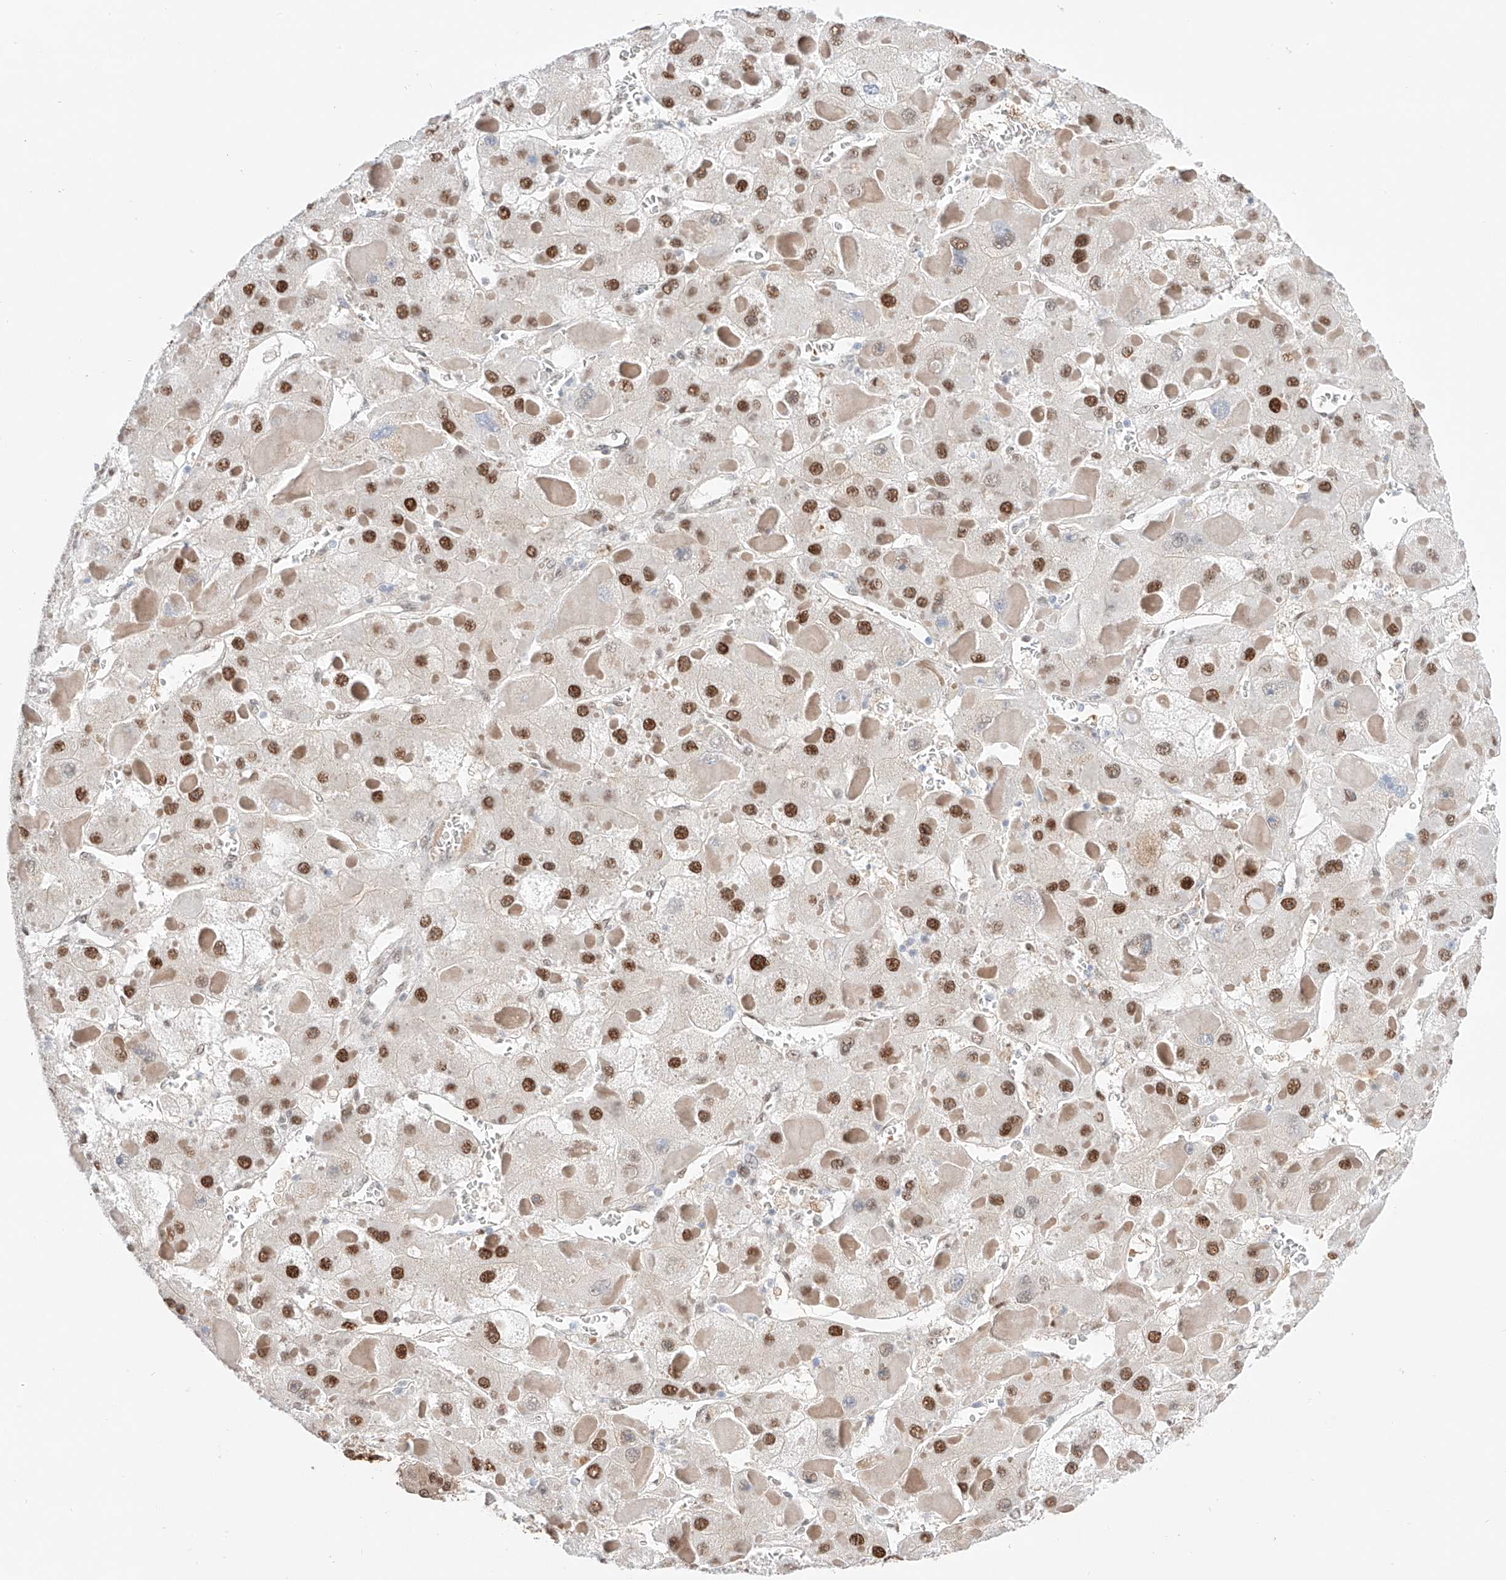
{"staining": {"intensity": "strong", "quantity": ">75%", "location": "nuclear"}, "tissue": "liver cancer", "cell_type": "Tumor cells", "image_type": "cancer", "snomed": [{"axis": "morphology", "description": "Carcinoma, Hepatocellular, NOS"}, {"axis": "topography", "description": "Liver"}], "caption": "This is an image of IHC staining of hepatocellular carcinoma (liver), which shows strong expression in the nuclear of tumor cells.", "gene": "APIP", "patient": {"sex": "female", "age": 73}}